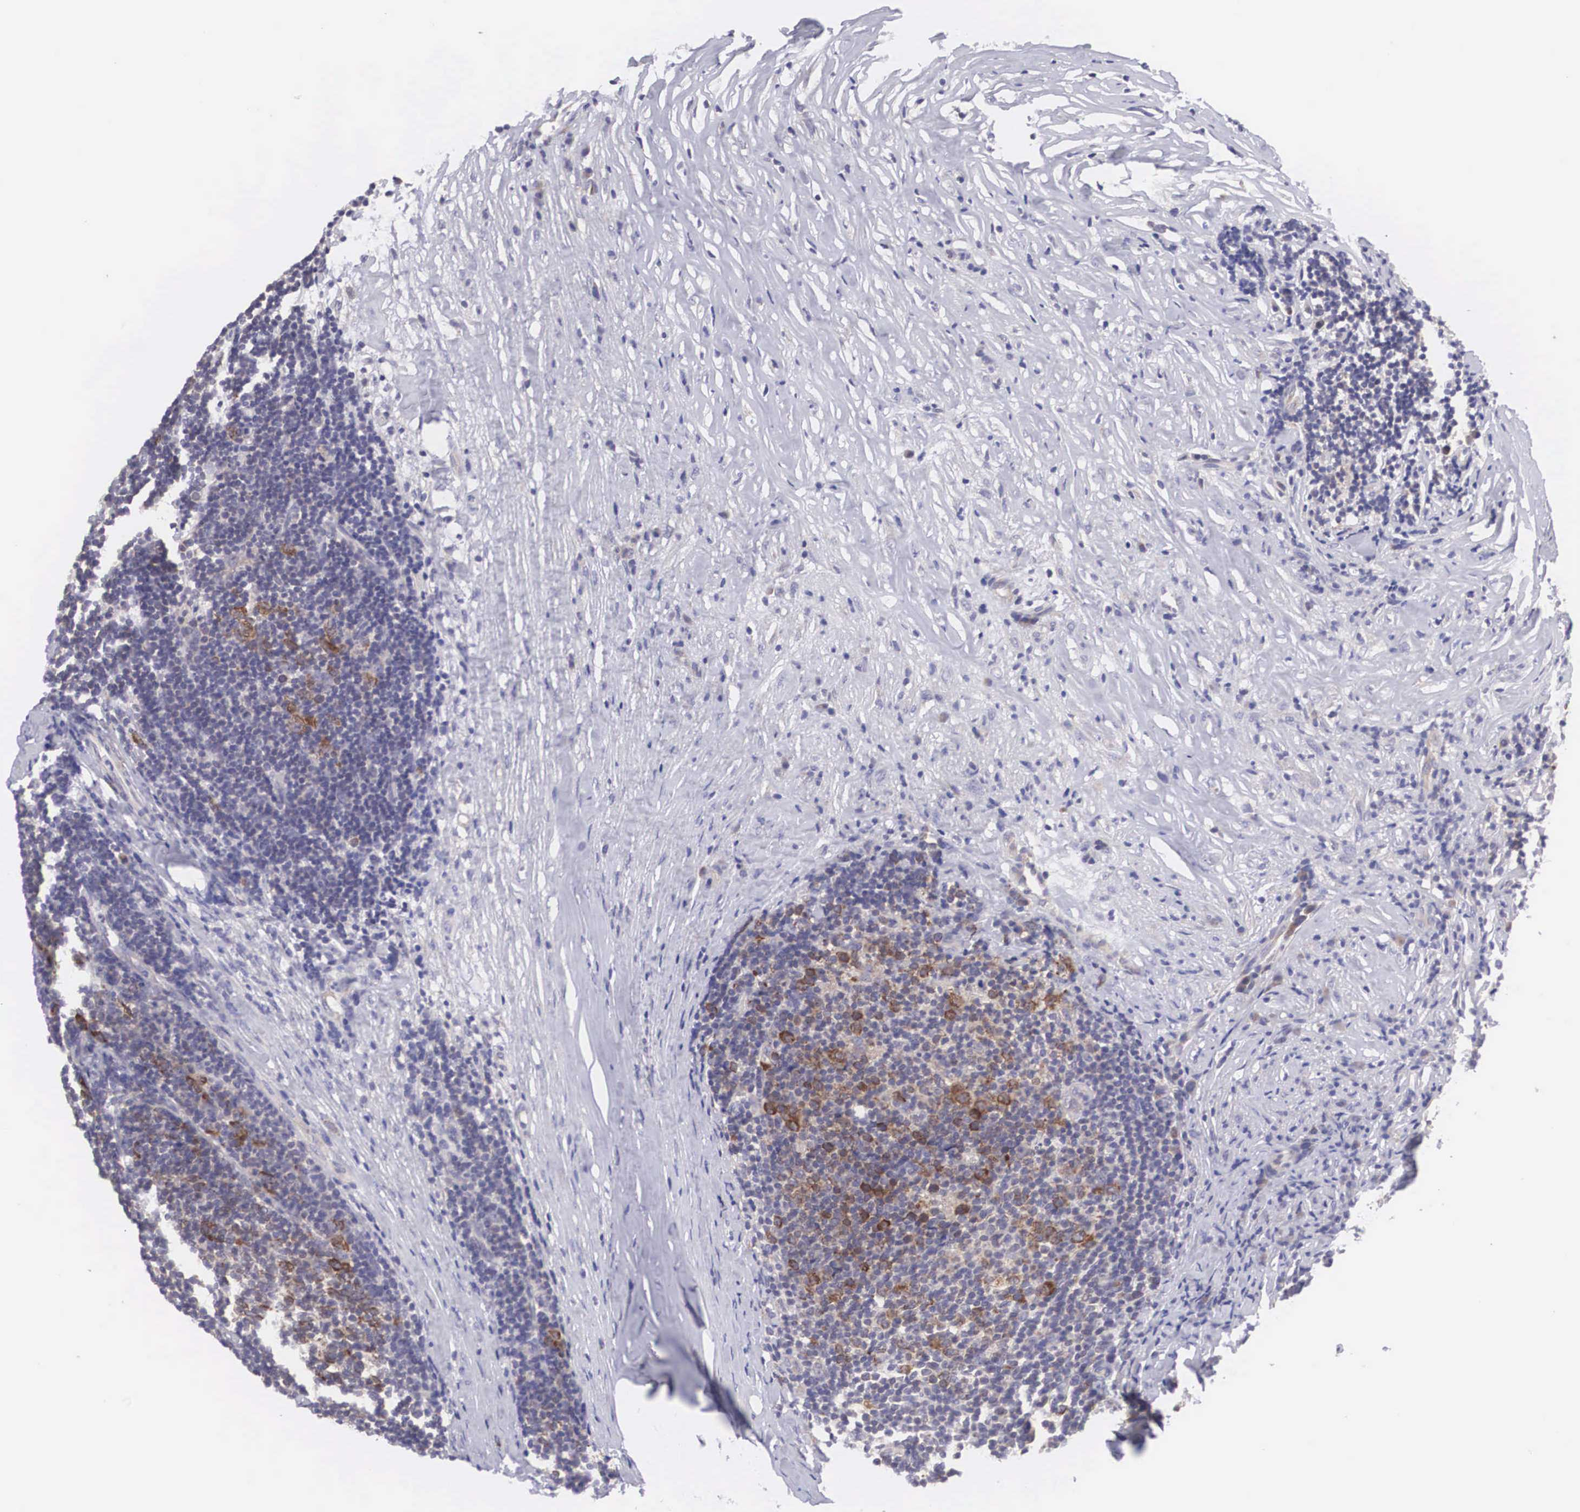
{"staining": {"intensity": "moderate", "quantity": "25%-75%", "location": "cytoplasmic/membranous"}, "tissue": "lymphoma", "cell_type": "Tumor cells", "image_type": "cancer", "snomed": [{"axis": "morphology", "description": "Malignant lymphoma, non-Hodgkin's type, Low grade"}, {"axis": "topography", "description": "Lymph node"}], "caption": "Lymphoma tissue shows moderate cytoplasmic/membranous staining in about 25%-75% of tumor cells (IHC, brightfield microscopy, high magnification).", "gene": "TXLNG", "patient": {"sex": "male", "age": 74}}